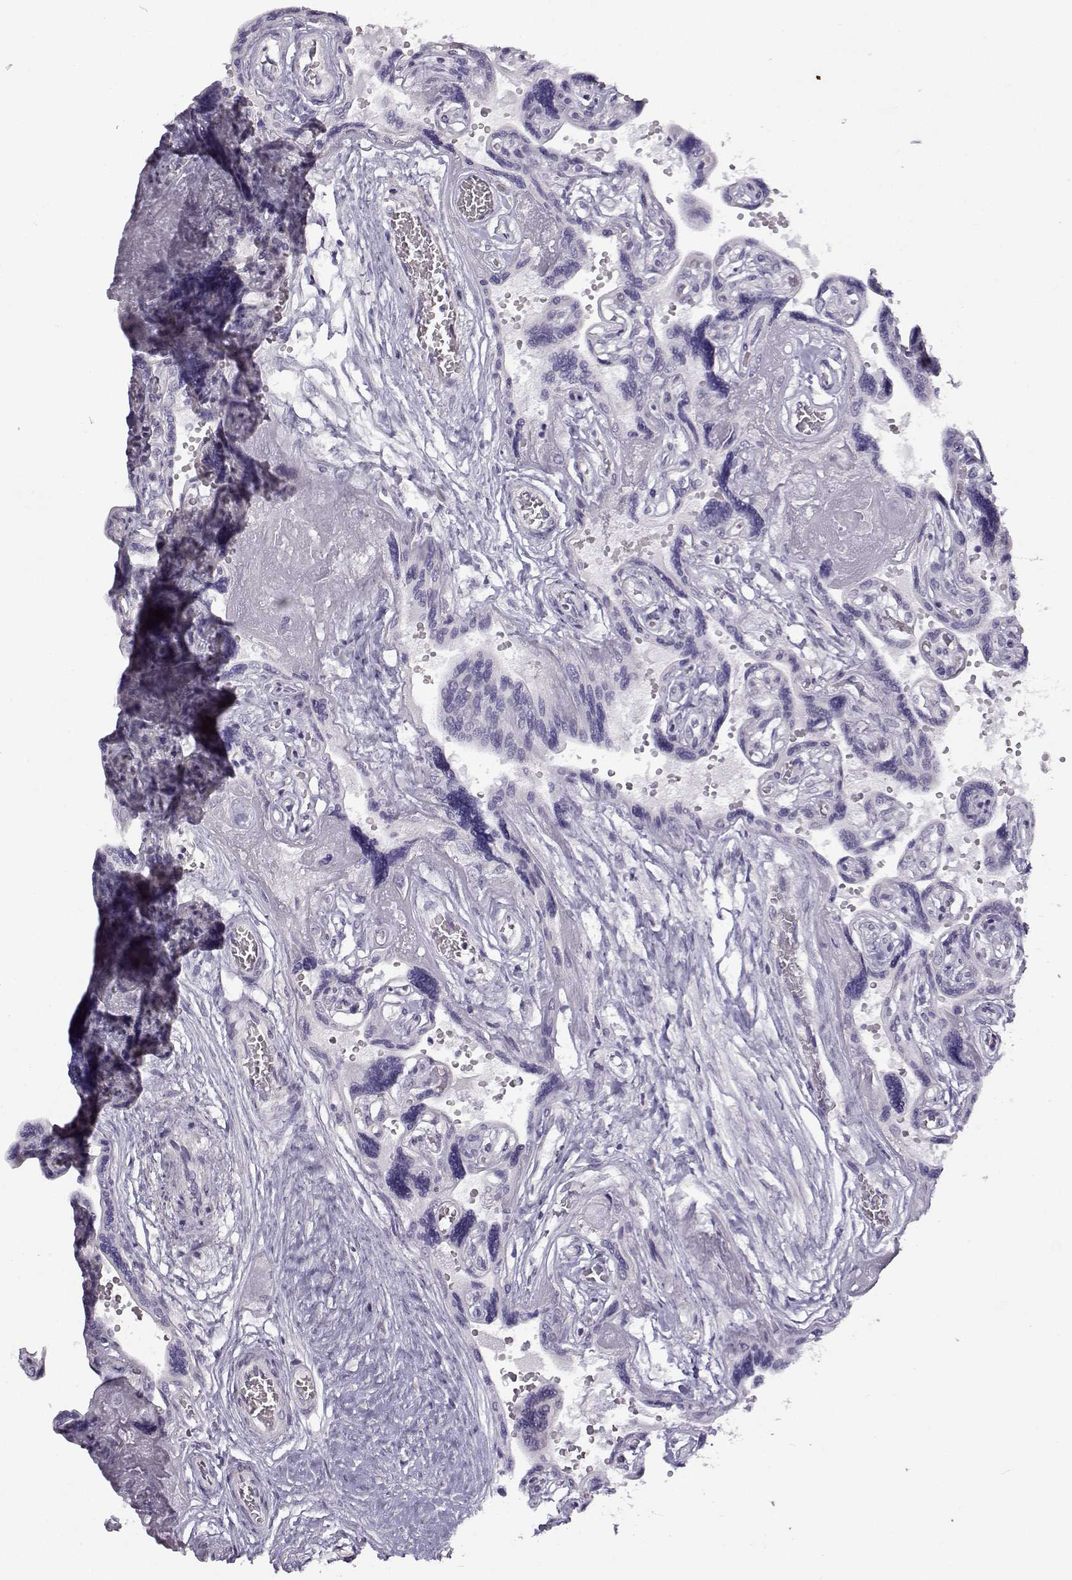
{"staining": {"intensity": "negative", "quantity": "none", "location": "none"}, "tissue": "placenta", "cell_type": "Decidual cells", "image_type": "normal", "snomed": [{"axis": "morphology", "description": "Normal tissue, NOS"}, {"axis": "topography", "description": "Placenta"}], "caption": "Histopathology image shows no protein expression in decidual cells of unremarkable placenta. (DAB IHC with hematoxylin counter stain).", "gene": "TEX55", "patient": {"sex": "female", "age": 32}}